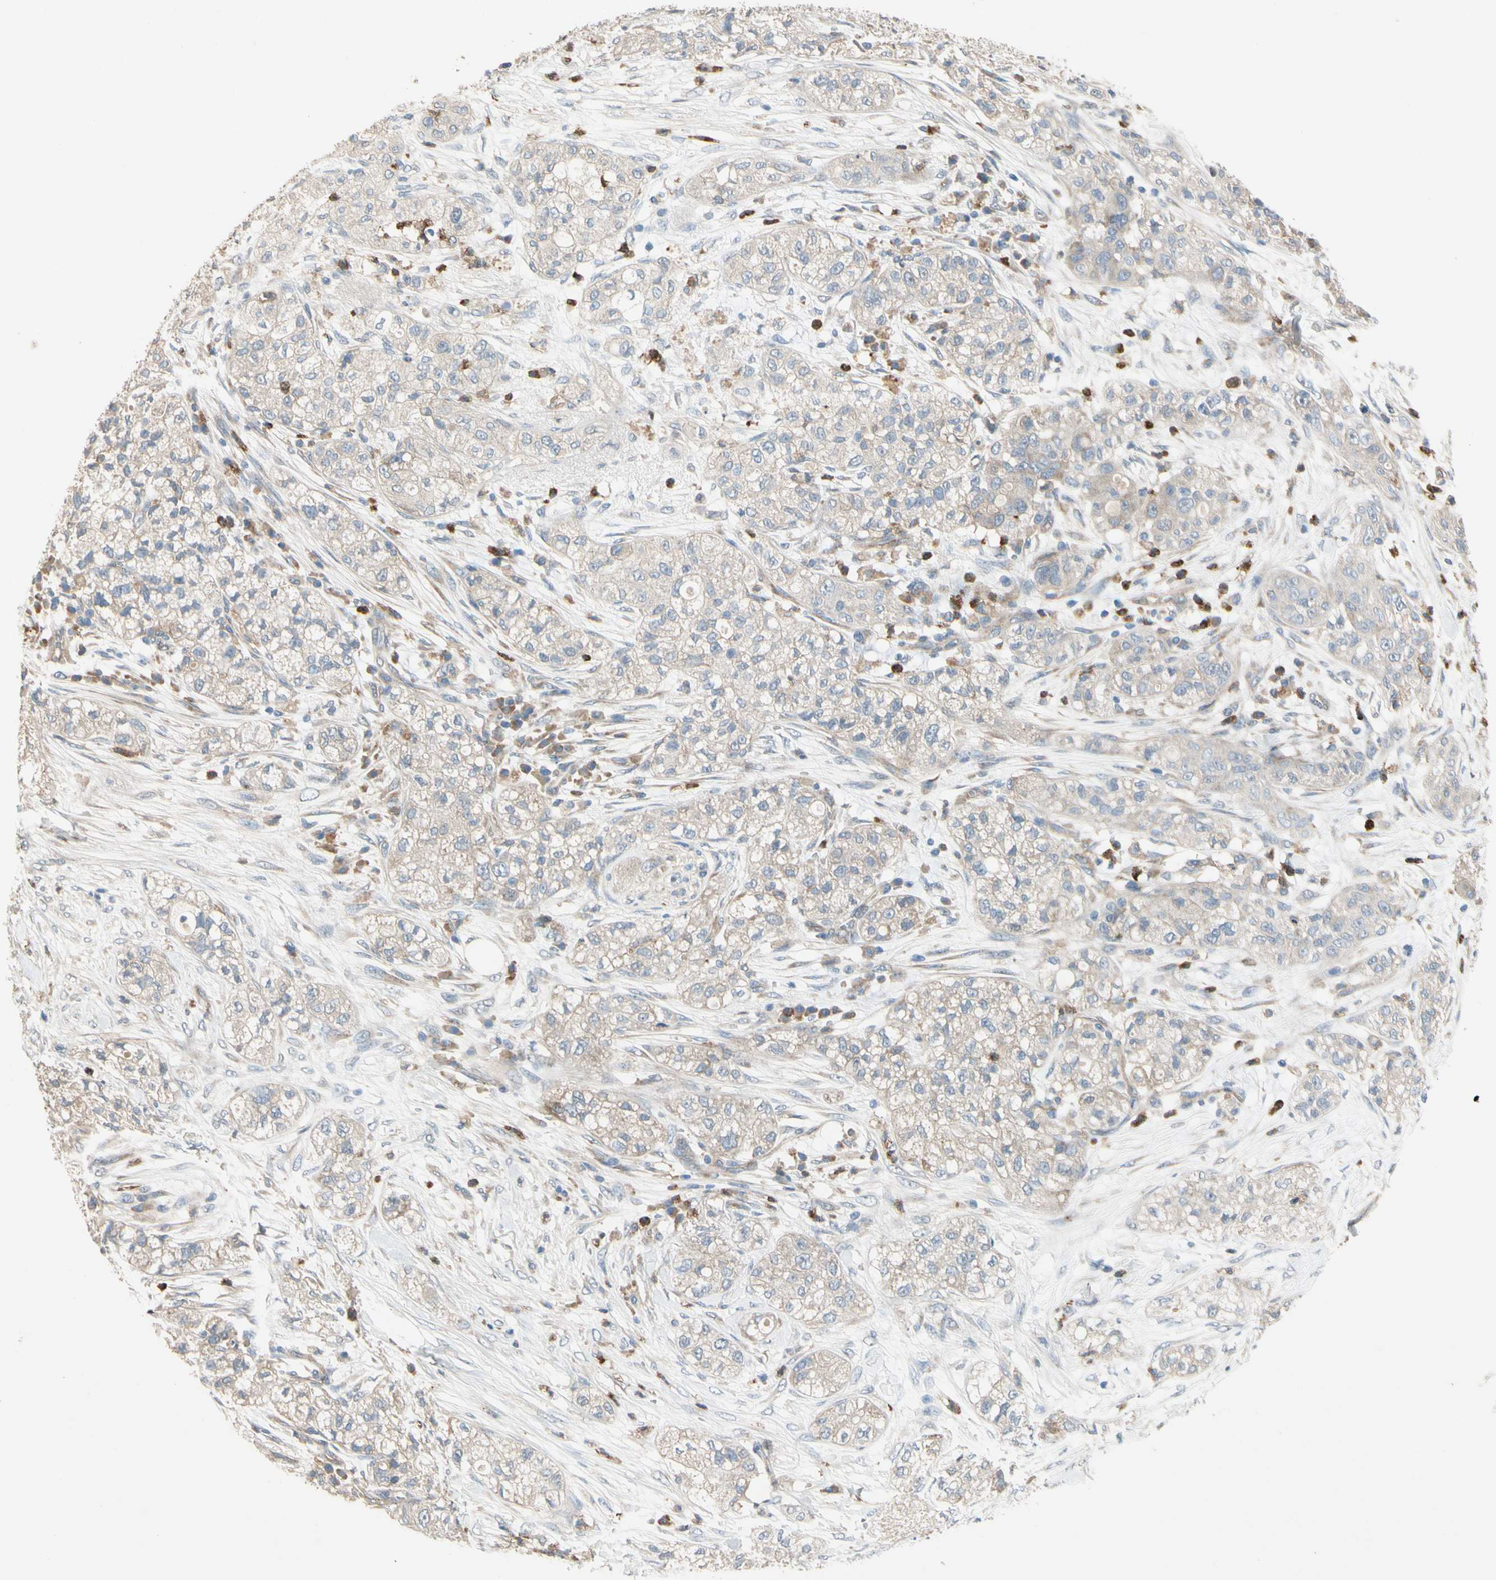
{"staining": {"intensity": "weak", "quantity": ">75%", "location": "cytoplasmic/membranous"}, "tissue": "pancreatic cancer", "cell_type": "Tumor cells", "image_type": "cancer", "snomed": [{"axis": "morphology", "description": "Adenocarcinoma, NOS"}, {"axis": "topography", "description": "Pancreas"}], "caption": "This is an image of immunohistochemistry staining of adenocarcinoma (pancreatic), which shows weak expression in the cytoplasmic/membranous of tumor cells.", "gene": "SIGLEC5", "patient": {"sex": "female", "age": 78}}